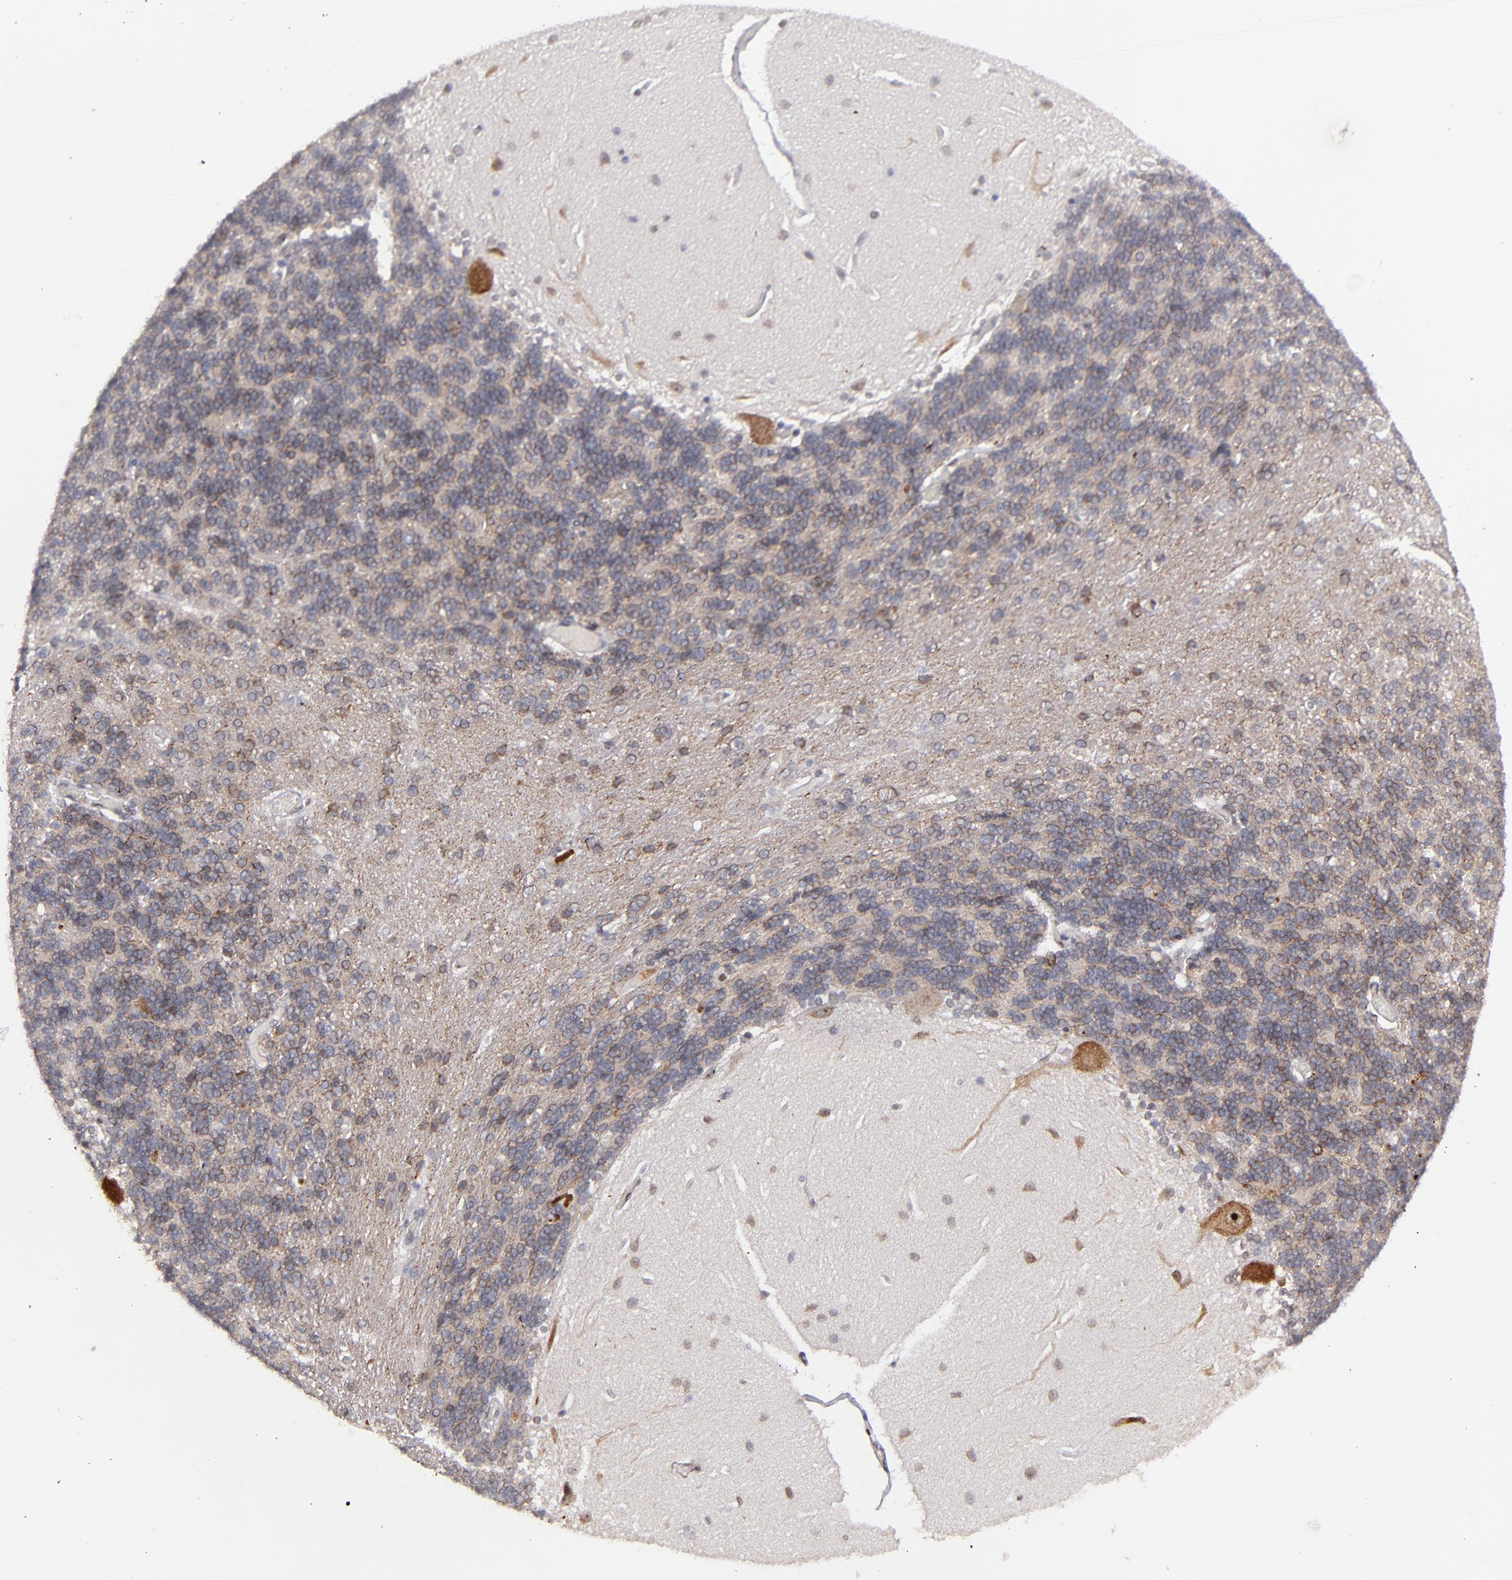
{"staining": {"intensity": "strong", "quantity": "25%-75%", "location": "cytoplasmic/membranous"}, "tissue": "cerebellum", "cell_type": "Cells in granular layer", "image_type": "normal", "snomed": [{"axis": "morphology", "description": "Normal tissue, NOS"}, {"axis": "topography", "description": "Cerebellum"}], "caption": "A high-resolution histopathology image shows IHC staining of unremarkable cerebellum, which demonstrates strong cytoplasmic/membranous expression in about 25%-75% of cells in granular layer. Using DAB (3,3'-diaminobenzidine) (brown) and hematoxylin (blue) stains, captured at high magnification using brightfield microscopy.", "gene": "RREB1", "patient": {"sex": "female", "age": 54}}